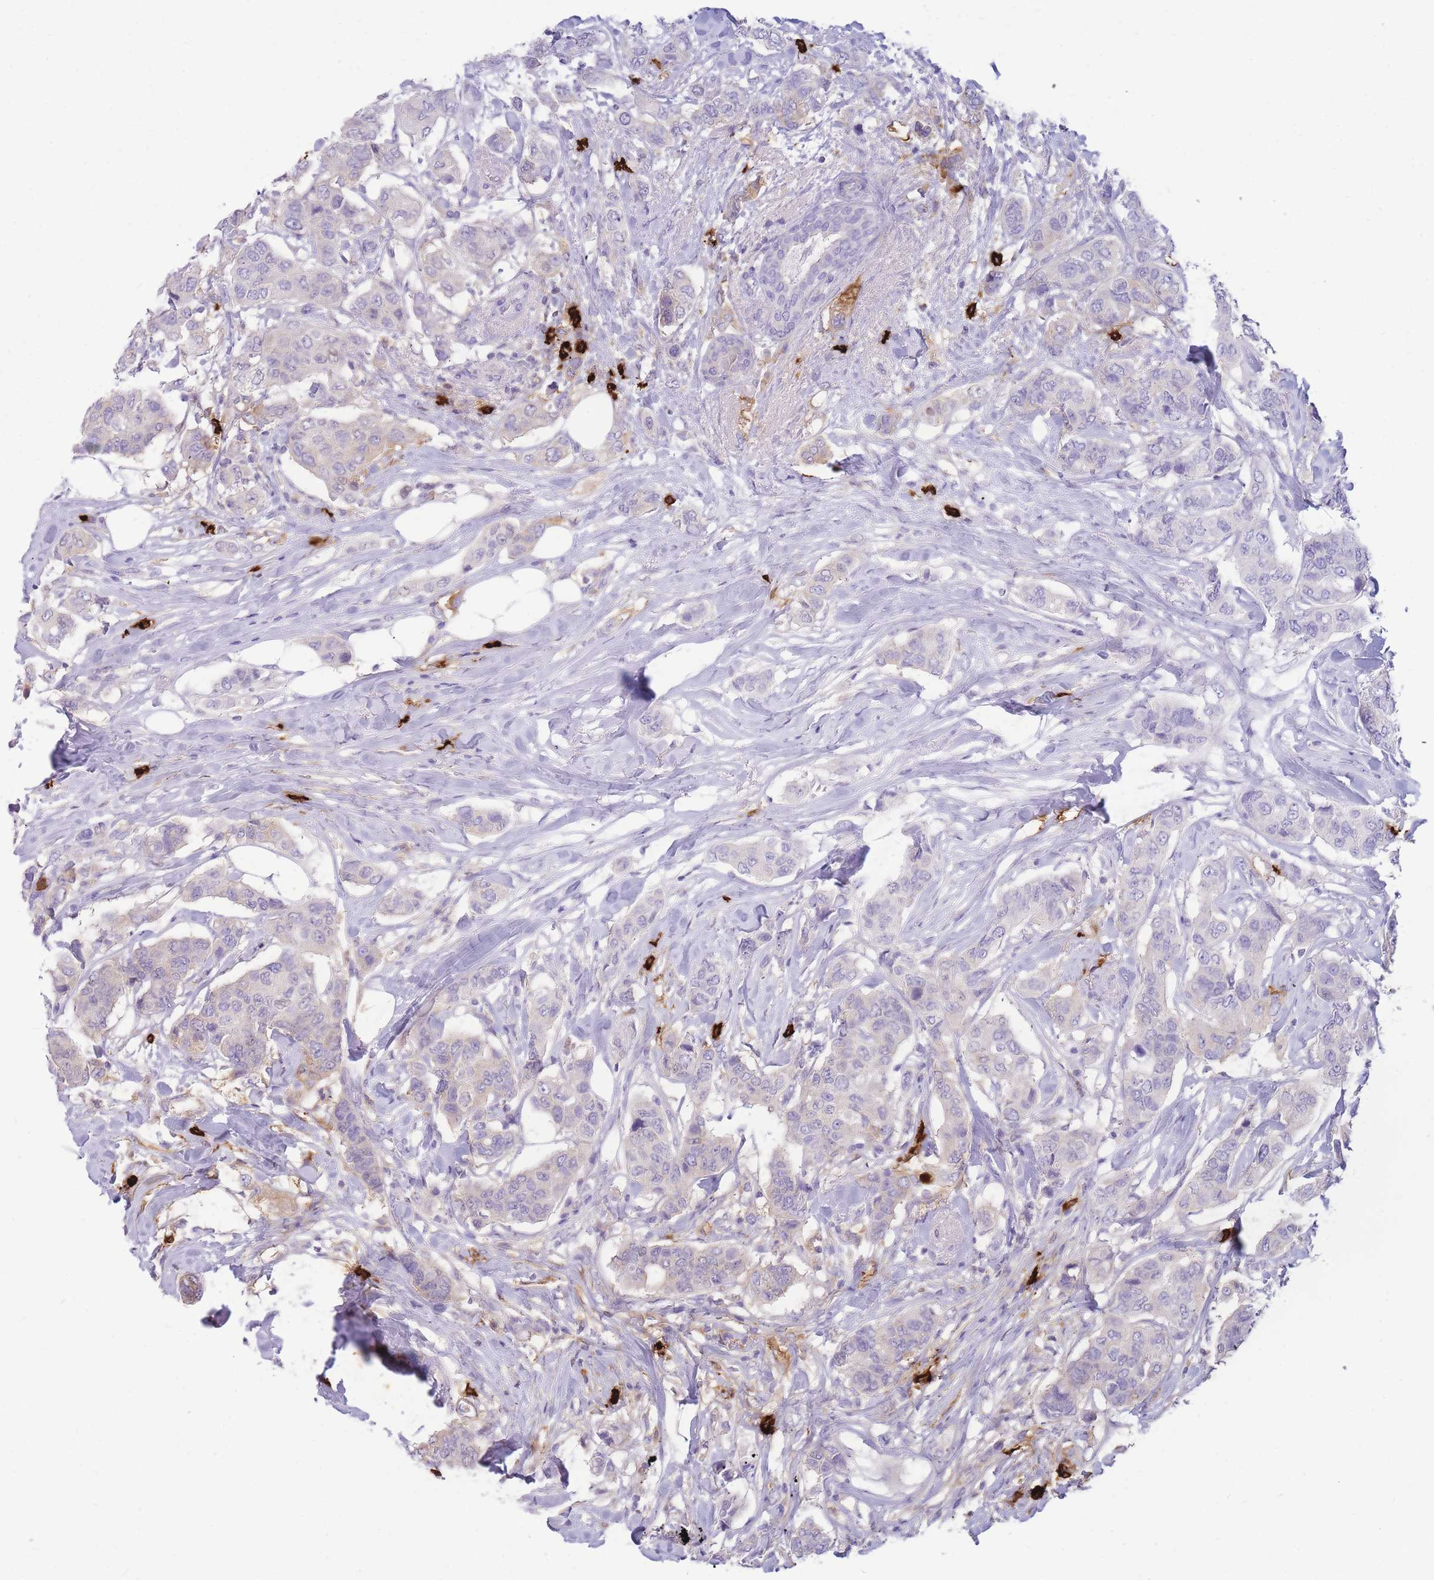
{"staining": {"intensity": "negative", "quantity": "none", "location": "none"}, "tissue": "breast cancer", "cell_type": "Tumor cells", "image_type": "cancer", "snomed": [{"axis": "morphology", "description": "Lobular carcinoma"}, {"axis": "topography", "description": "Breast"}], "caption": "Tumor cells are negative for brown protein staining in breast cancer. The staining is performed using DAB brown chromogen with nuclei counter-stained in using hematoxylin.", "gene": "TPSAB1", "patient": {"sex": "female", "age": 51}}